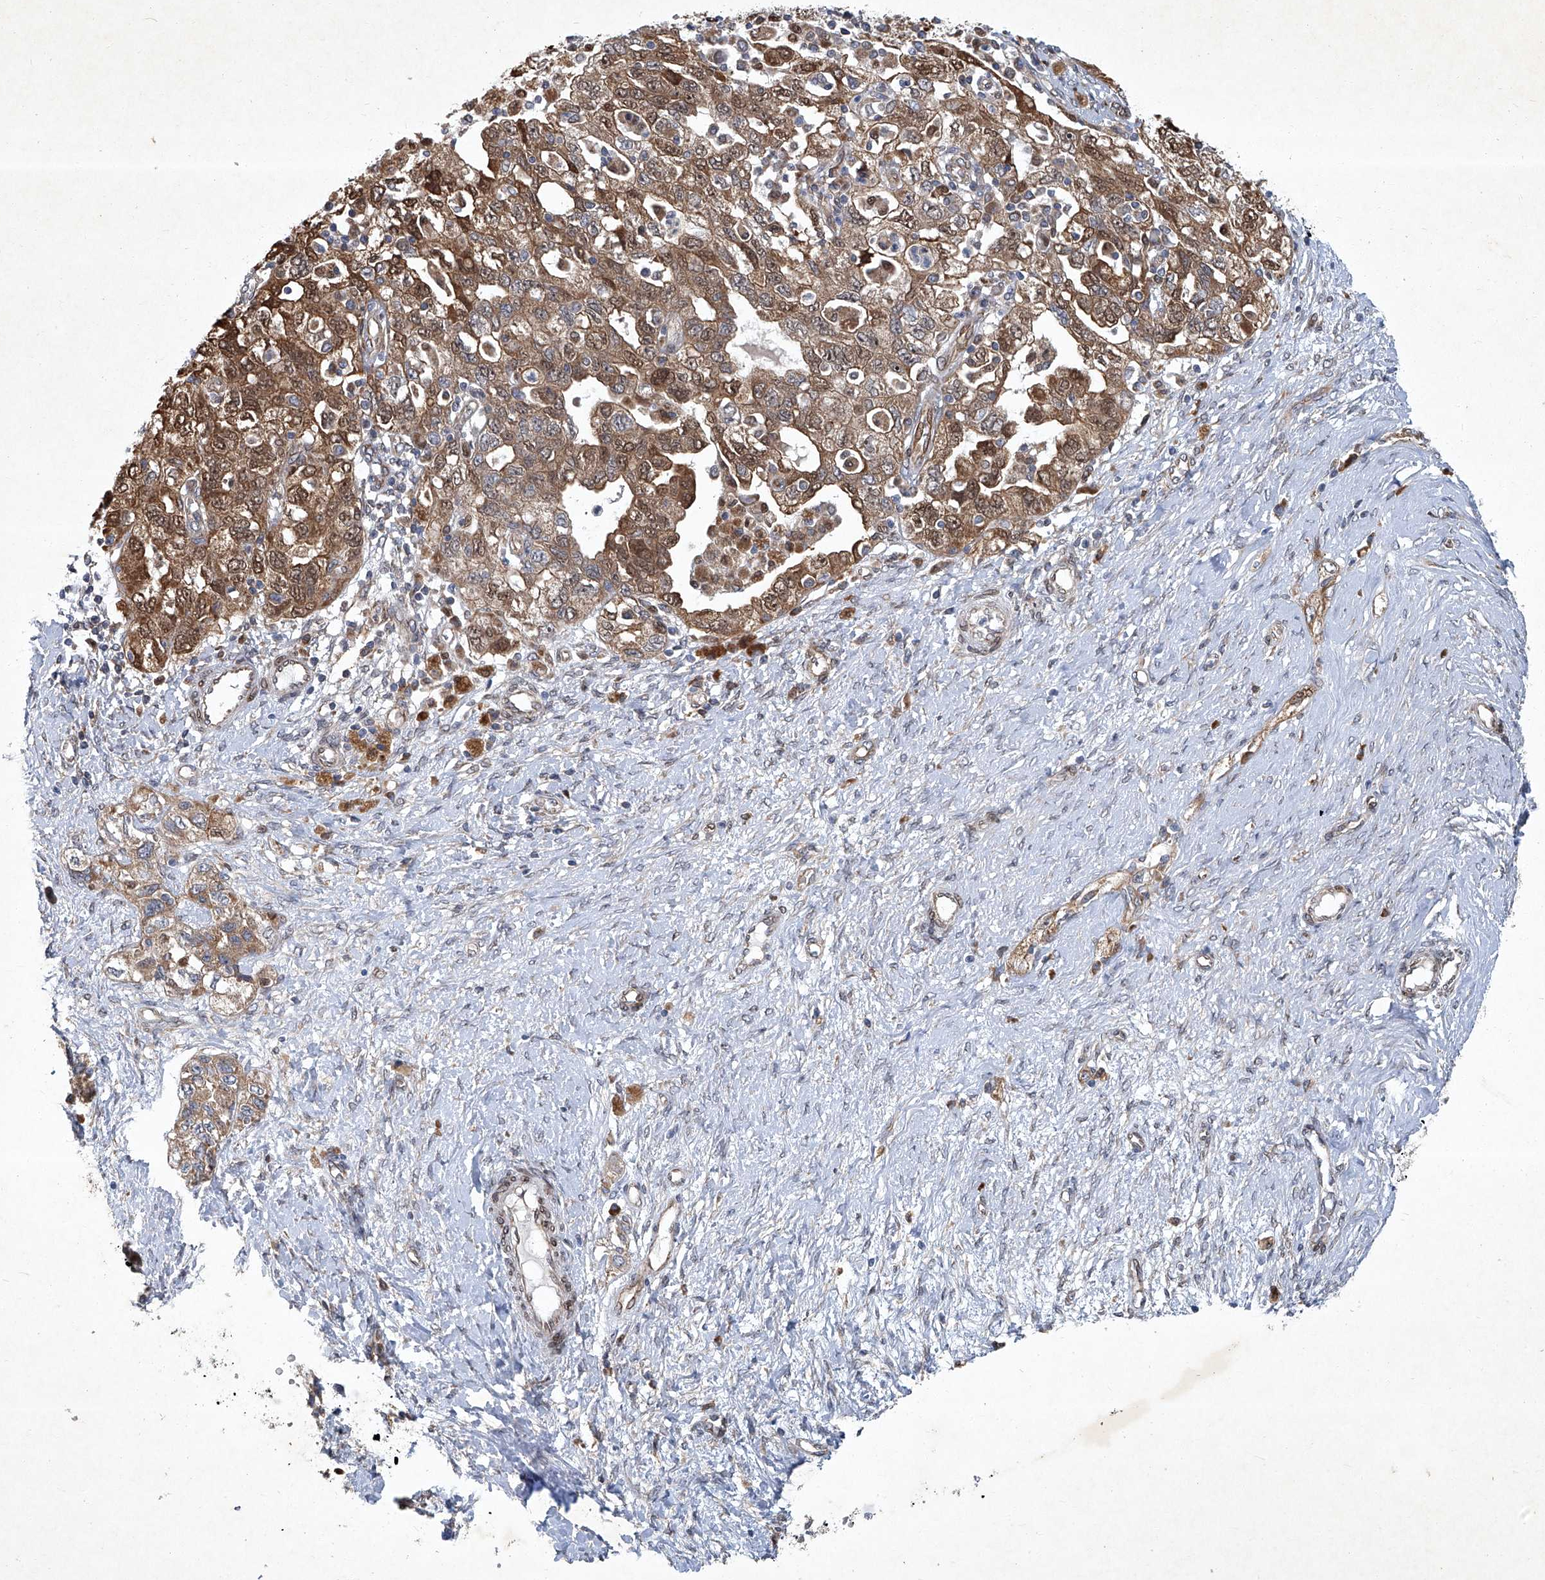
{"staining": {"intensity": "moderate", "quantity": ">75%", "location": "cytoplasmic/membranous,nuclear"}, "tissue": "ovarian cancer", "cell_type": "Tumor cells", "image_type": "cancer", "snomed": [{"axis": "morphology", "description": "Carcinoma, NOS"}, {"axis": "morphology", "description": "Cystadenocarcinoma, serous, NOS"}, {"axis": "topography", "description": "Ovary"}], "caption": "A brown stain highlights moderate cytoplasmic/membranous and nuclear positivity of a protein in human ovarian cancer tumor cells.", "gene": "GPR132", "patient": {"sex": "female", "age": 69}}